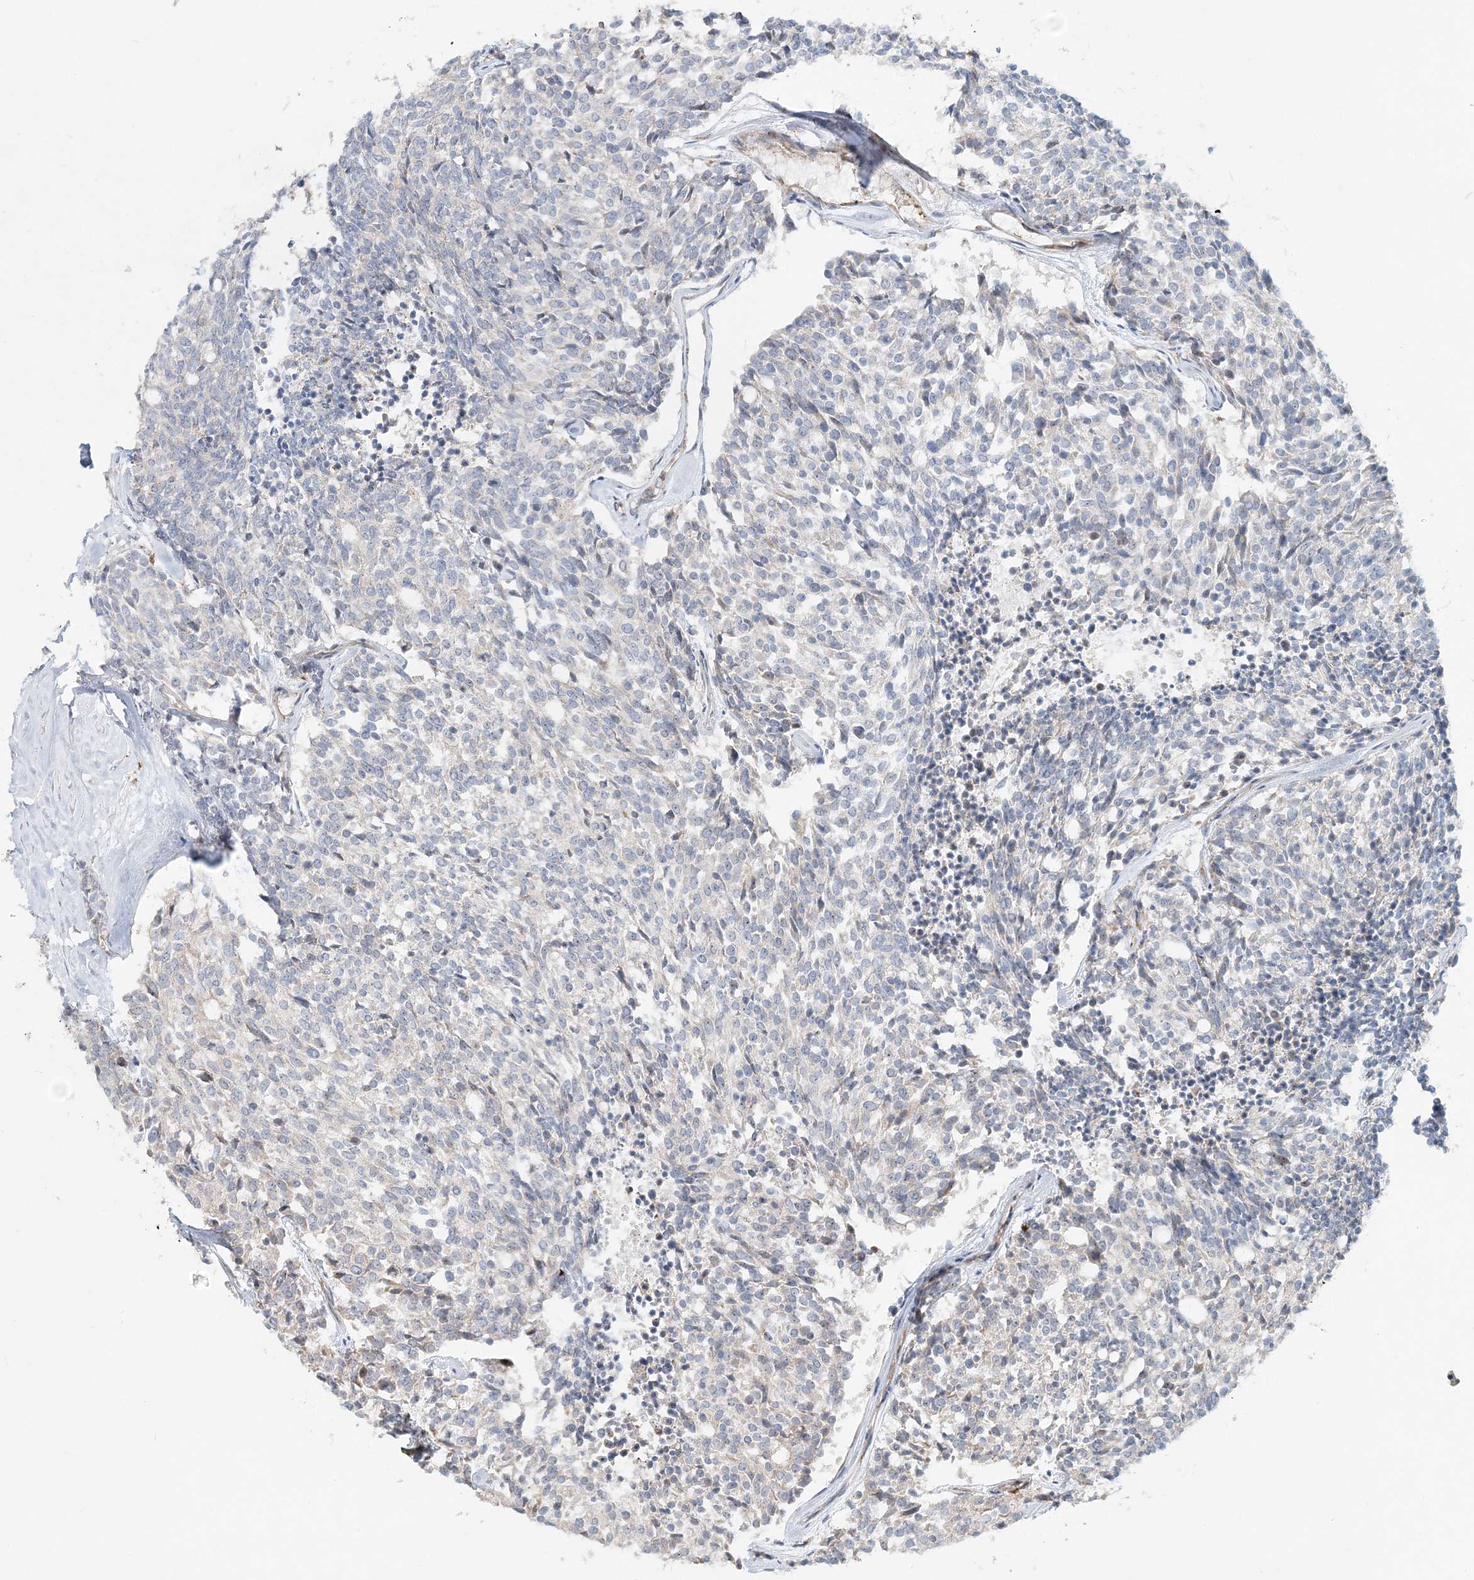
{"staining": {"intensity": "negative", "quantity": "none", "location": "none"}, "tissue": "carcinoid", "cell_type": "Tumor cells", "image_type": "cancer", "snomed": [{"axis": "morphology", "description": "Carcinoid, malignant, NOS"}, {"axis": "topography", "description": "Pancreas"}], "caption": "An immunohistochemistry histopathology image of carcinoid is shown. There is no staining in tumor cells of carcinoid.", "gene": "CXXC5", "patient": {"sex": "female", "age": 54}}